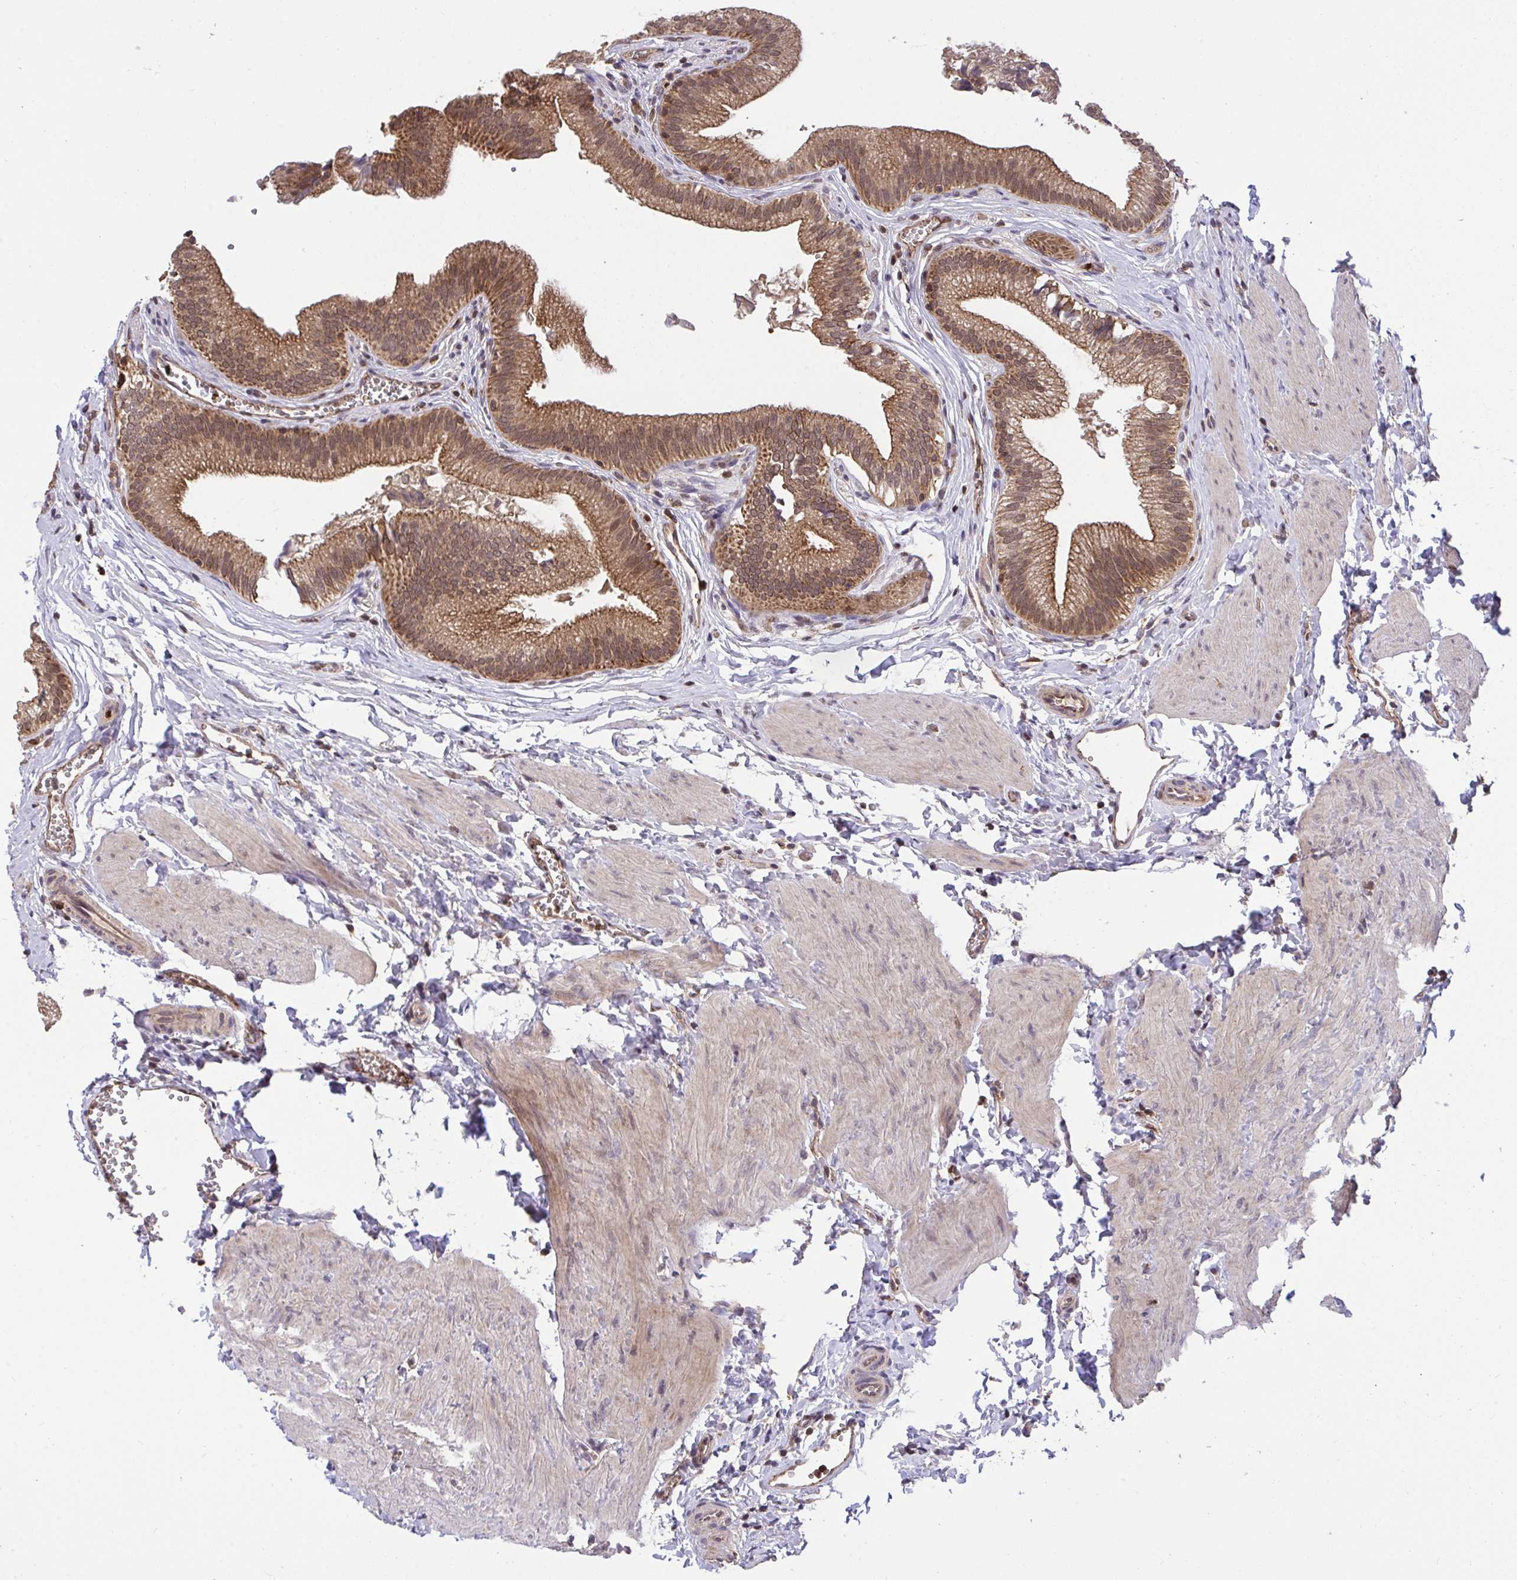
{"staining": {"intensity": "moderate", "quantity": ">75%", "location": "cytoplasmic/membranous"}, "tissue": "gallbladder", "cell_type": "Glandular cells", "image_type": "normal", "snomed": [{"axis": "morphology", "description": "Normal tissue, NOS"}, {"axis": "topography", "description": "Gallbladder"}, {"axis": "topography", "description": "Peripheral nerve tissue"}], "caption": "High-magnification brightfield microscopy of benign gallbladder stained with DAB (brown) and counterstained with hematoxylin (blue). glandular cells exhibit moderate cytoplasmic/membranous positivity is present in approximately>75% of cells.", "gene": "PPP1CA", "patient": {"sex": "male", "age": 17}}